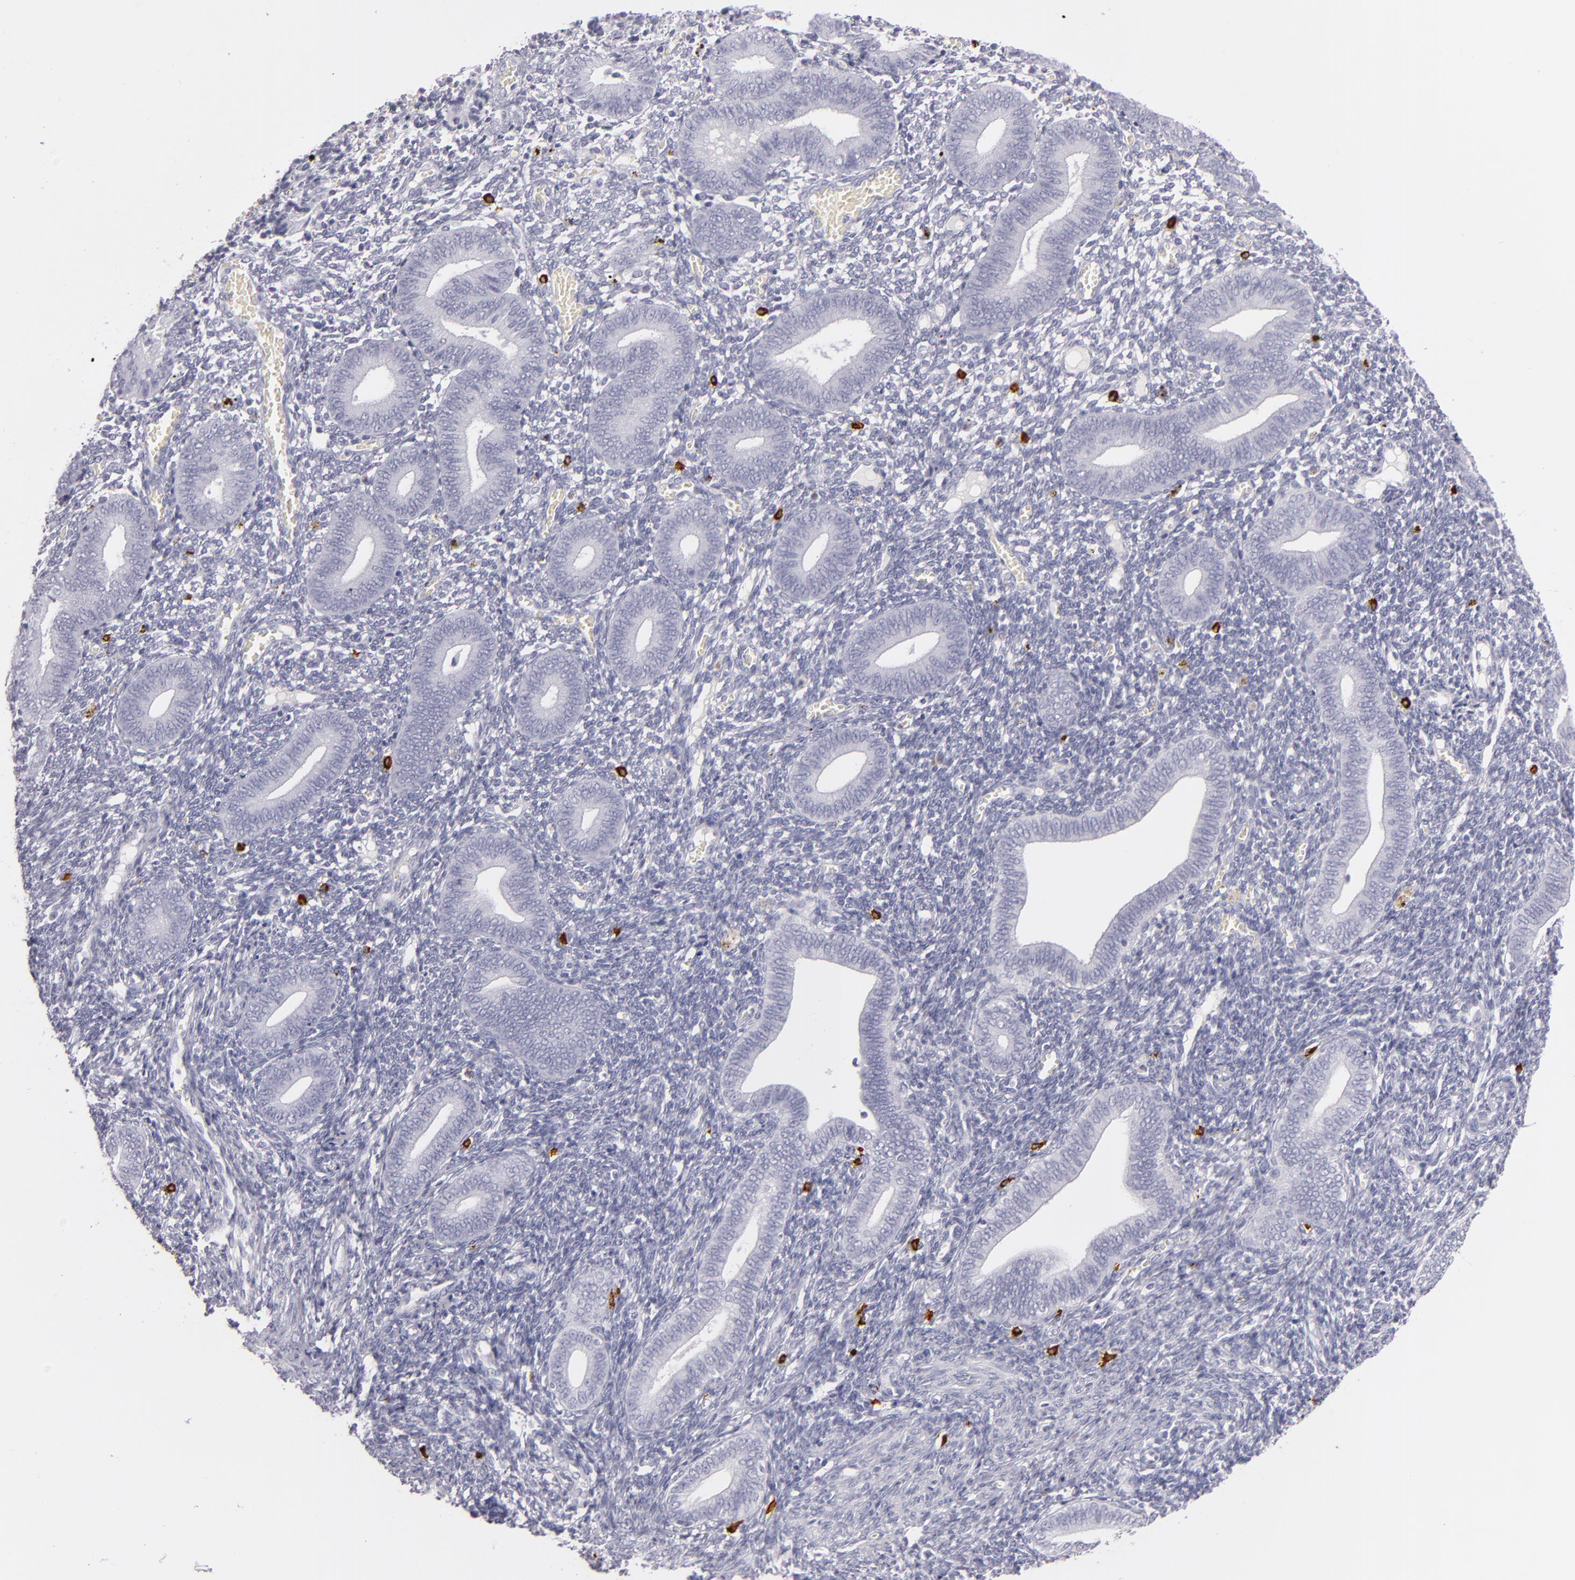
{"staining": {"intensity": "negative", "quantity": "none", "location": "none"}, "tissue": "endometrium", "cell_type": "Cells in endometrial stroma", "image_type": "normal", "snomed": [{"axis": "morphology", "description": "Normal tissue, NOS"}, {"axis": "topography", "description": "Uterus"}, {"axis": "topography", "description": "Endometrium"}], "caption": "This is an immunohistochemistry micrograph of unremarkable human endometrium. There is no staining in cells in endometrial stroma.", "gene": "TPSD1", "patient": {"sex": "female", "age": 33}}